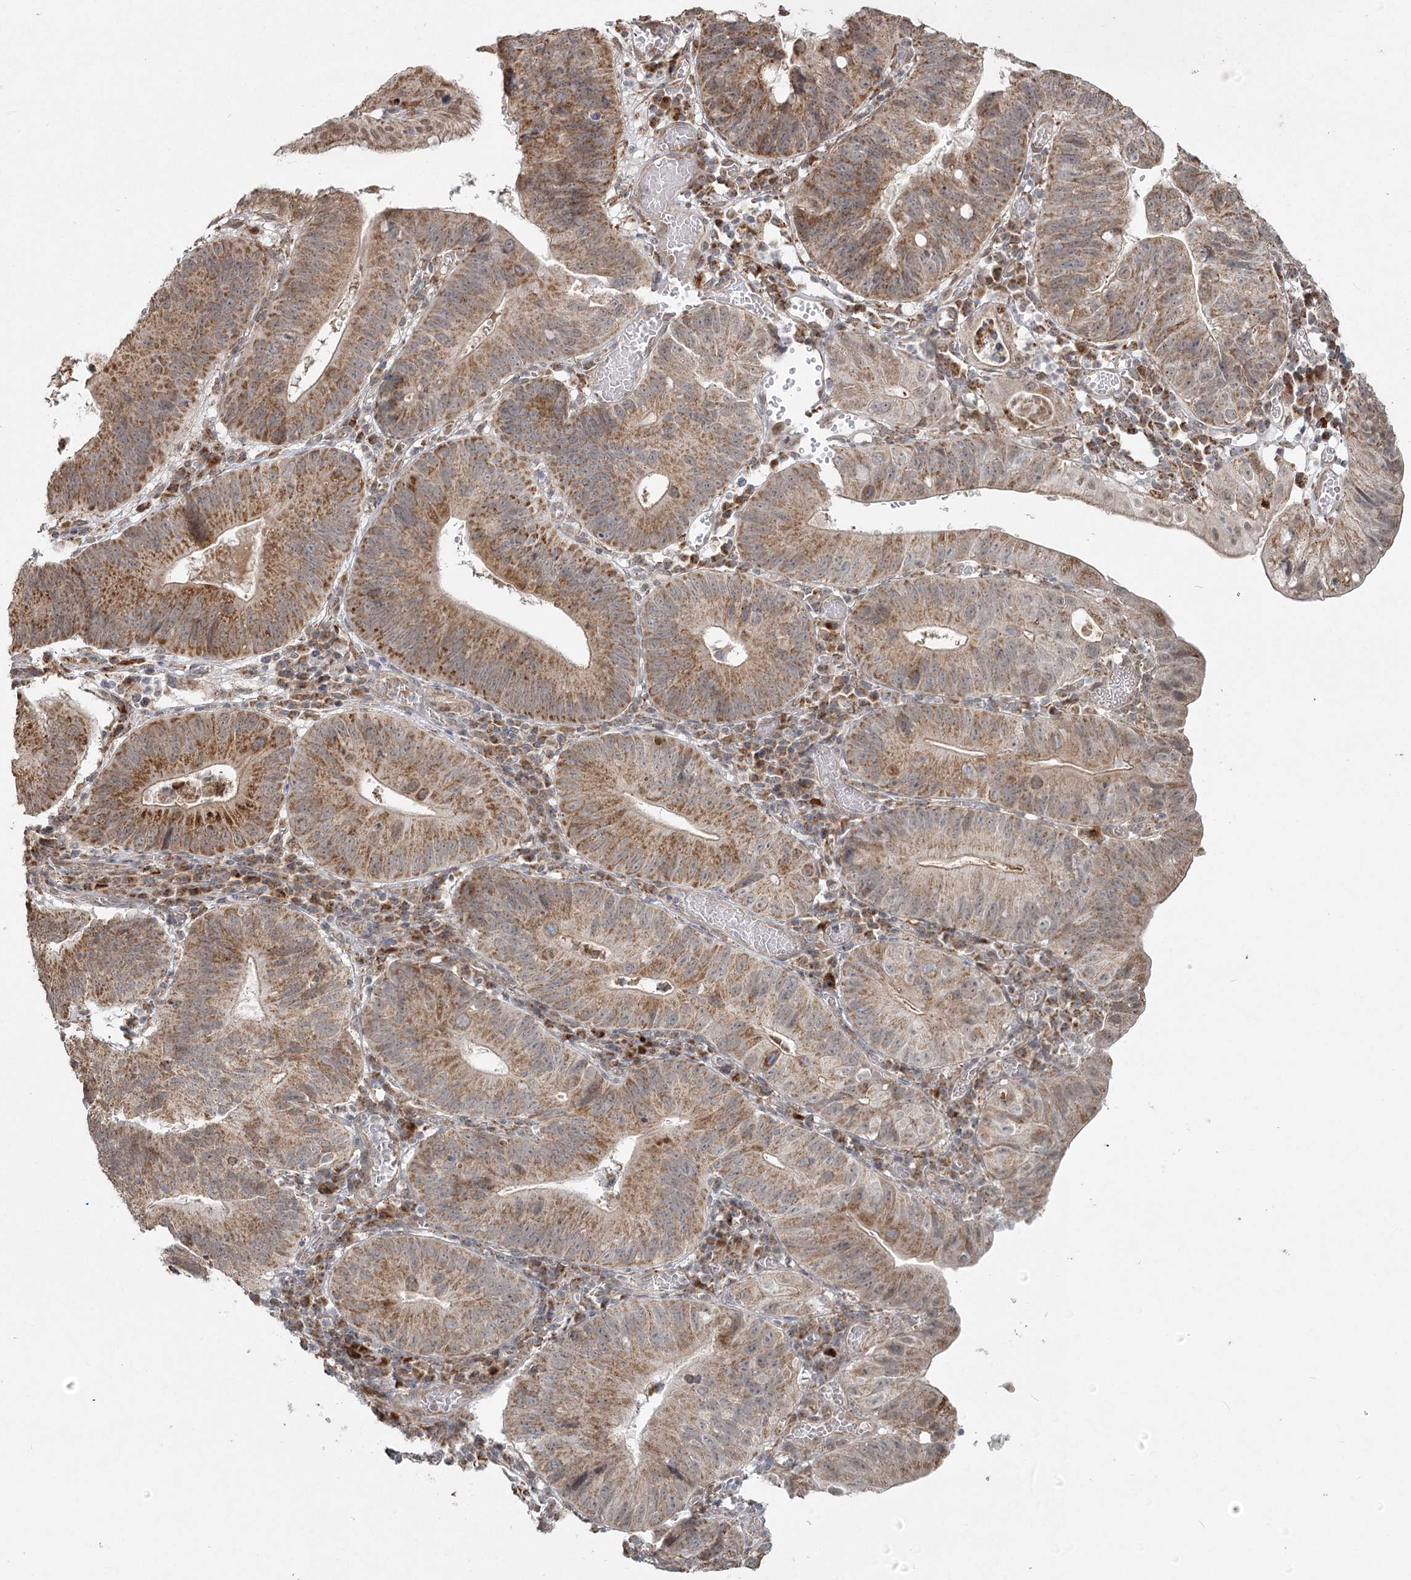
{"staining": {"intensity": "moderate", "quantity": ">75%", "location": "cytoplasmic/membranous"}, "tissue": "stomach cancer", "cell_type": "Tumor cells", "image_type": "cancer", "snomed": [{"axis": "morphology", "description": "Adenocarcinoma, NOS"}, {"axis": "topography", "description": "Stomach"}], "caption": "Brown immunohistochemical staining in adenocarcinoma (stomach) demonstrates moderate cytoplasmic/membranous positivity in about >75% of tumor cells.", "gene": "LACTB", "patient": {"sex": "male", "age": 59}}